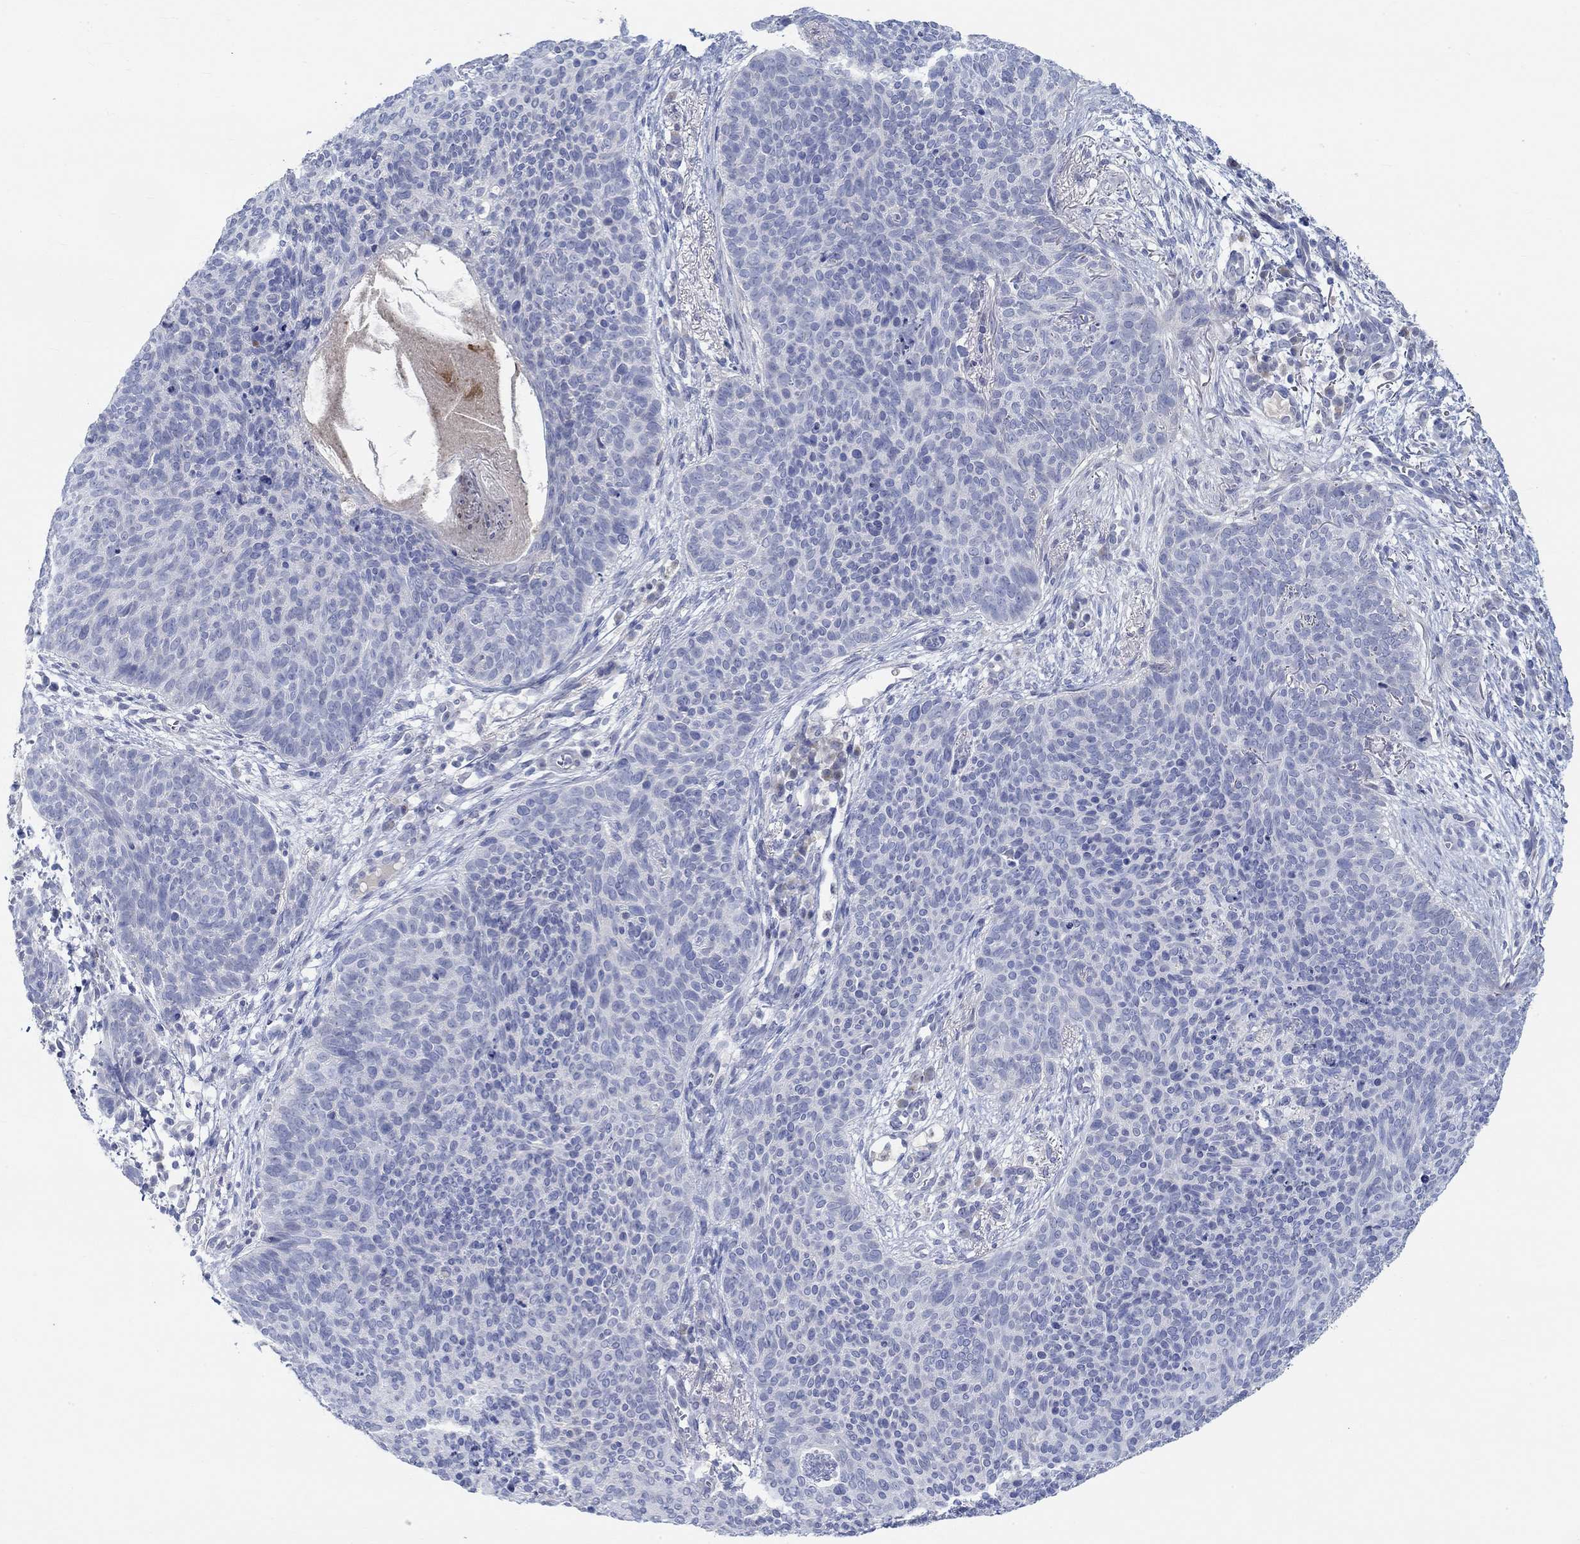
{"staining": {"intensity": "negative", "quantity": "none", "location": "none"}, "tissue": "skin cancer", "cell_type": "Tumor cells", "image_type": "cancer", "snomed": [{"axis": "morphology", "description": "Basal cell carcinoma"}, {"axis": "topography", "description": "Skin"}], "caption": "IHC of human skin basal cell carcinoma reveals no positivity in tumor cells.", "gene": "NAV3", "patient": {"sex": "male", "age": 64}}